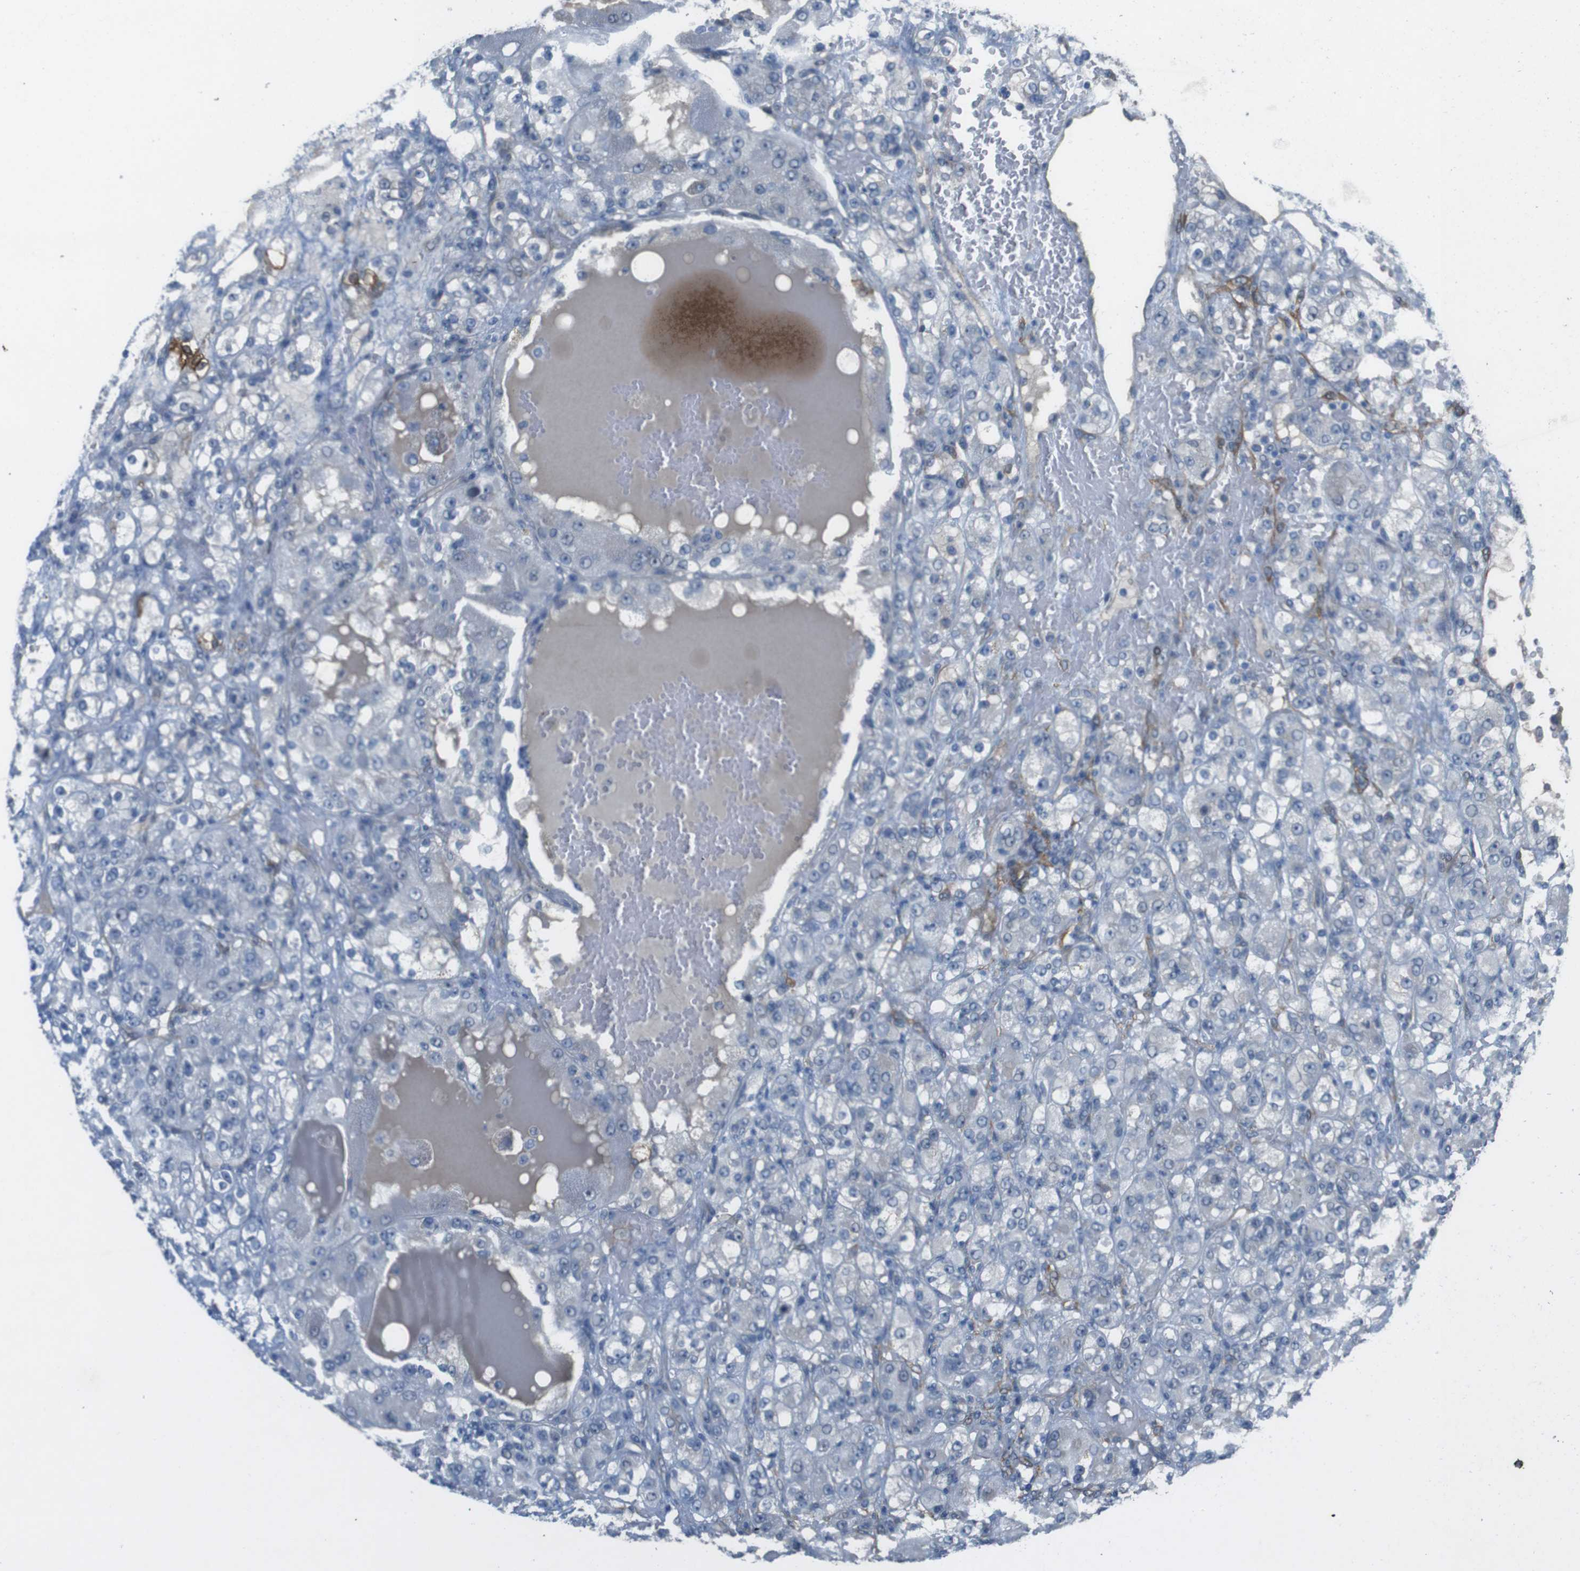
{"staining": {"intensity": "negative", "quantity": "none", "location": "none"}, "tissue": "renal cancer", "cell_type": "Tumor cells", "image_type": "cancer", "snomed": [{"axis": "morphology", "description": "Normal tissue, NOS"}, {"axis": "morphology", "description": "Adenocarcinoma, NOS"}, {"axis": "topography", "description": "Kidney"}], "caption": "Immunohistochemistry micrograph of renal adenocarcinoma stained for a protein (brown), which shows no staining in tumor cells.", "gene": "ANK2", "patient": {"sex": "male", "age": 61}}